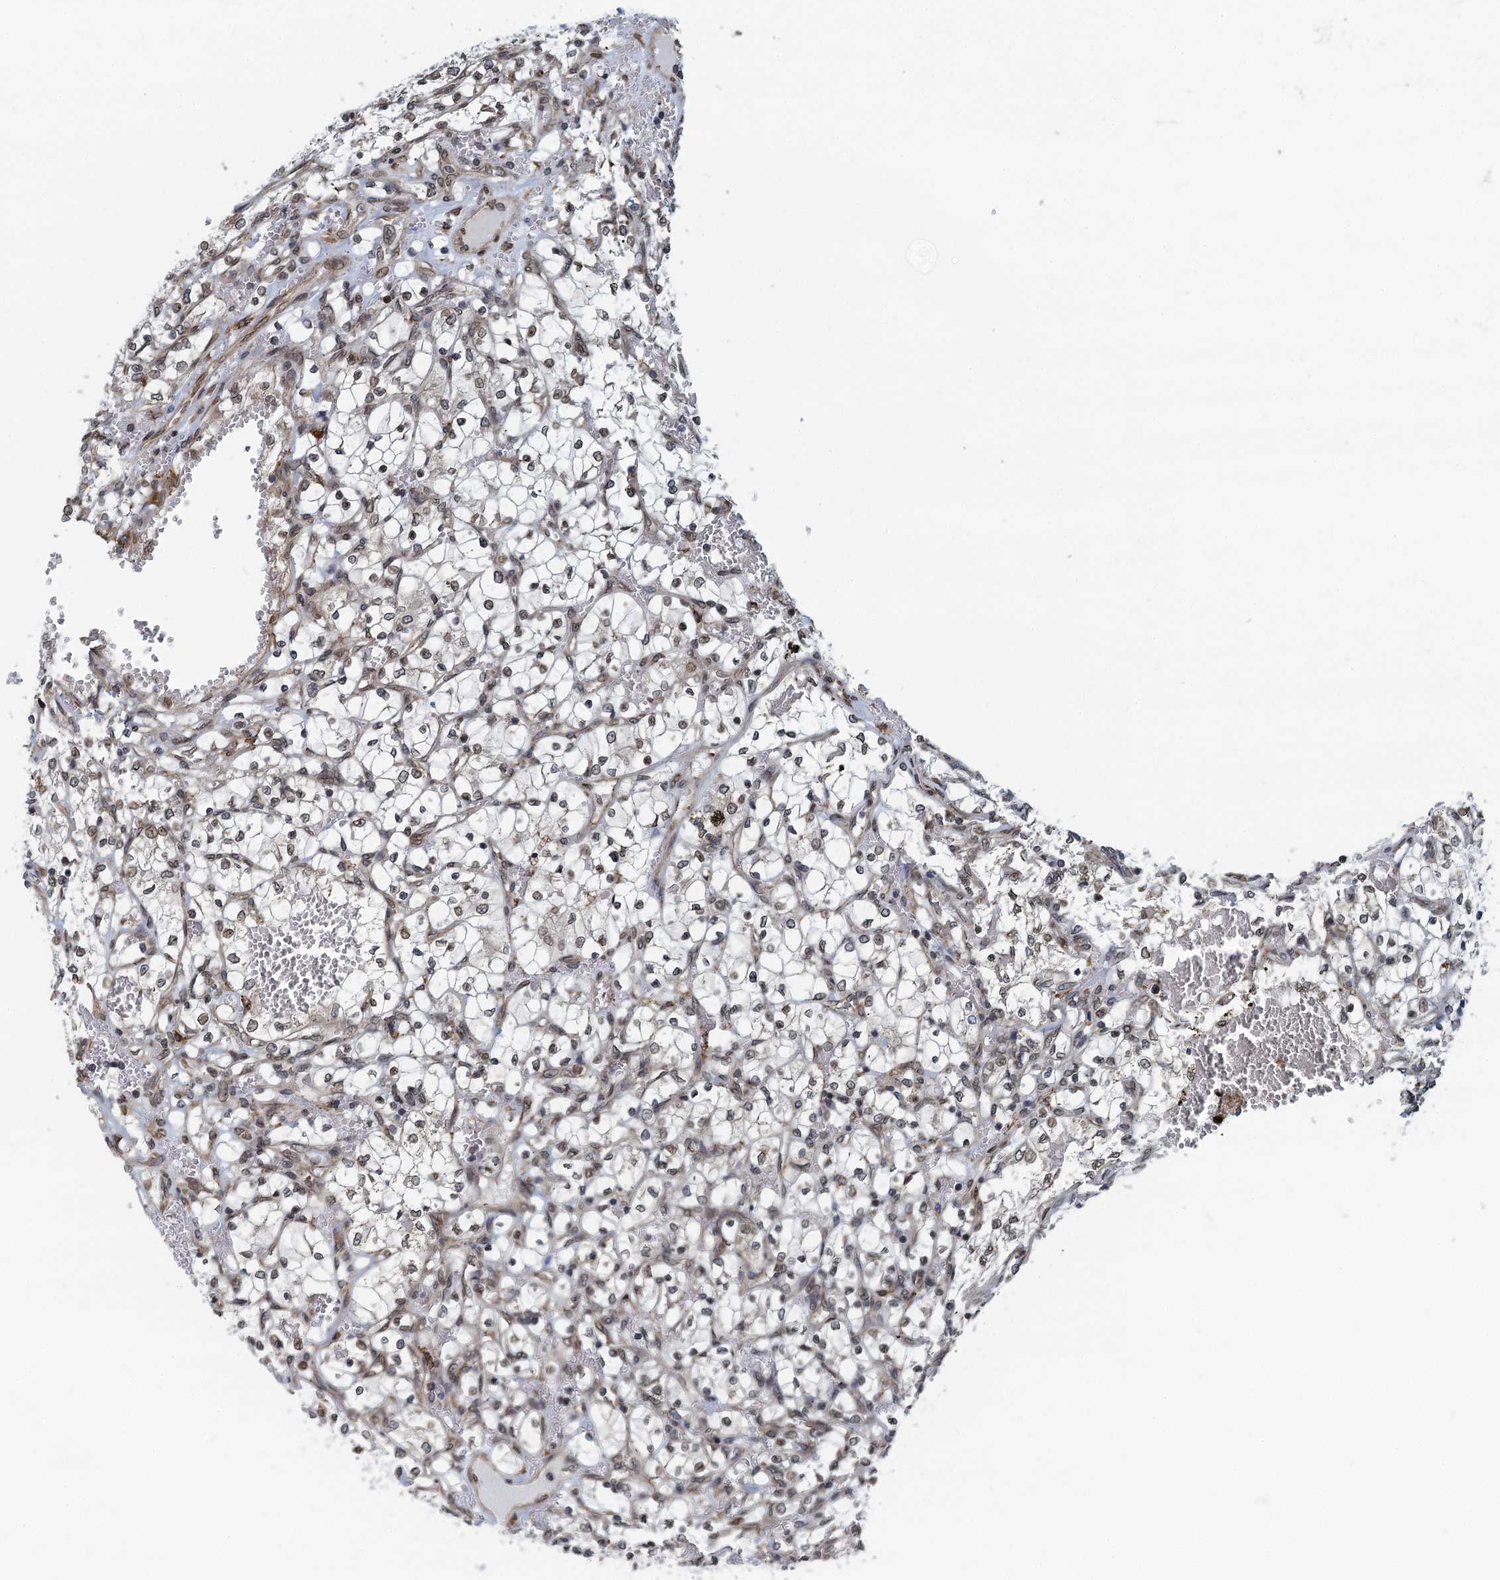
{"staining": {"intensity": "weak", "quantity": ">75%", "location": "cytoplasmic/membranous,nuclear"}, "tissue": "renal cancer", "cell_type": "Tumor cells", "image_type": "cancer", "snomed": [{"axis": "morphology", "description": "Adenocarcinoma, NOS"}, {"axis": "topography", "description": "Kidney"}], "caption": "A histopathology image showing weak cytoplasmic/membranous and nuclear expression in about >75% of tumor cells in renal cancer (adenocarcinoma), as visualized by brown immunohistochemical staining.", "gene": "CCDC34", "patient": {"sex": "female", "age": 69}}